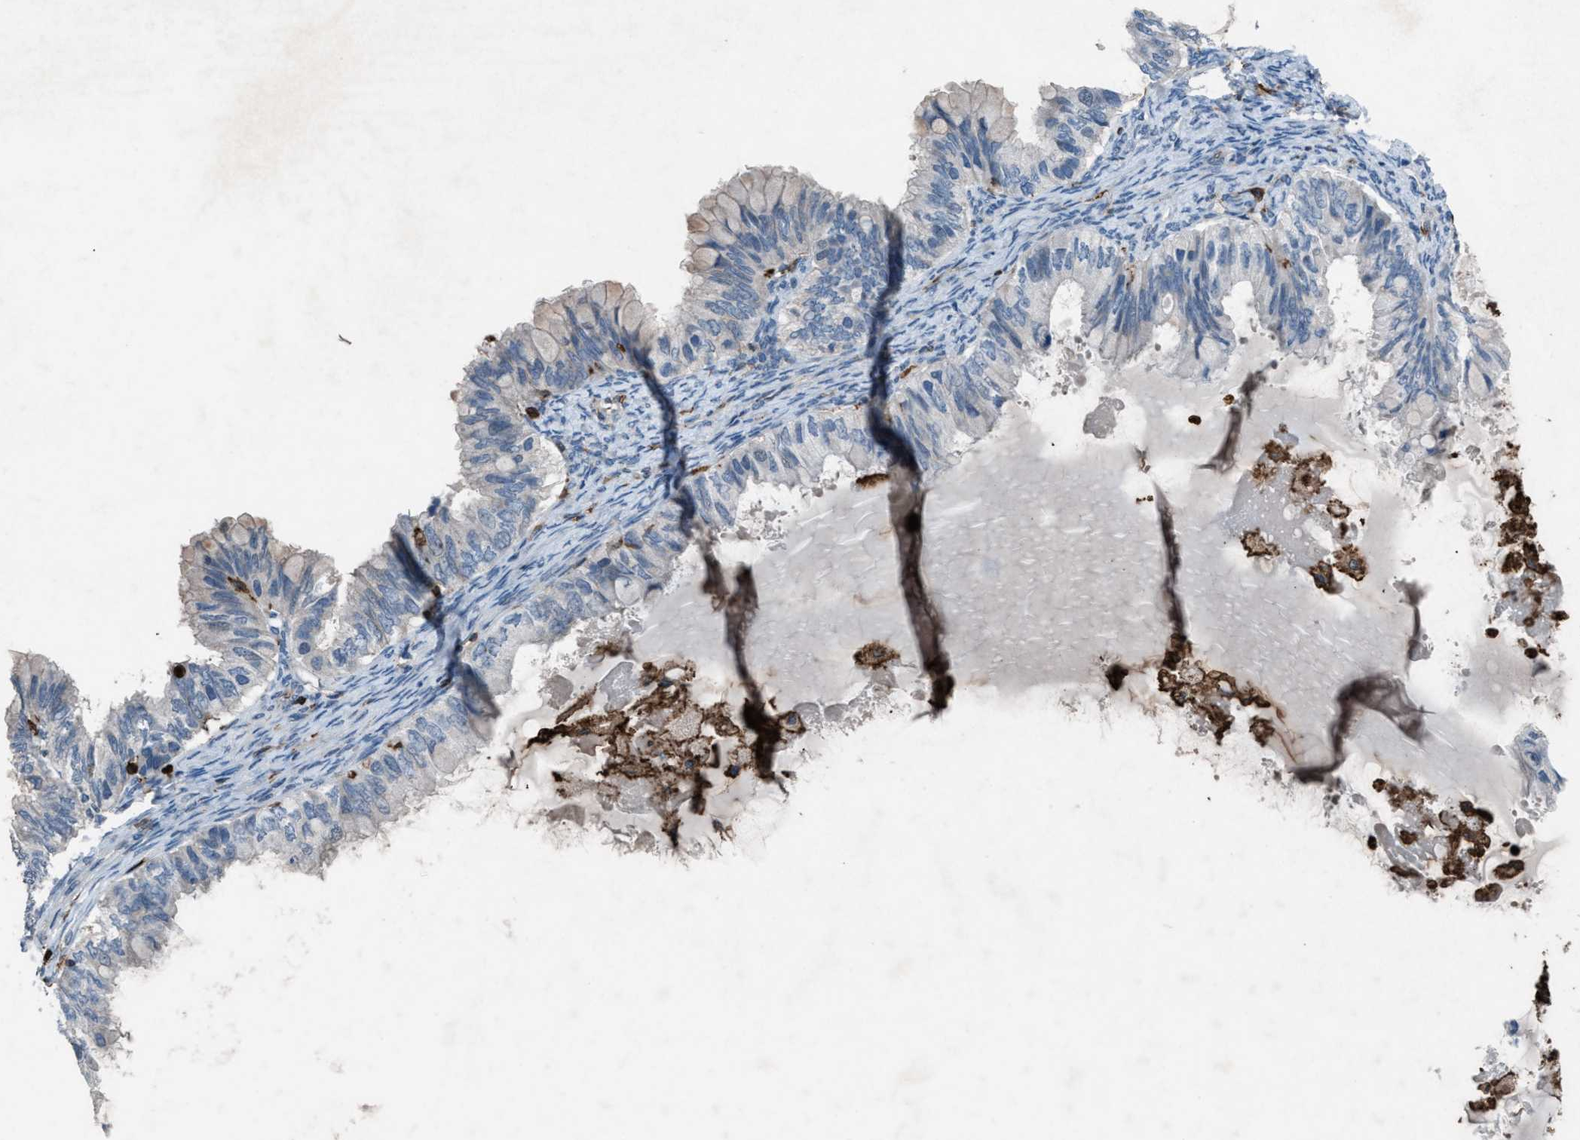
{"staining": {"intensity": "negative", "quantity": "none", "location": "none"}, "tissue": "ovarian cancer", "cell_type": "Tumor cells", "image_type": "cancer", "snomed": [{"axis": "morphology", "description": "Cystadenocarcinoma, mucinous, NOS"}, {"axis": "topography", "description": "Ovary"}], "caption": "Immunohistochemistry micrograph of neoplastic tissue: human ovarian cancer stained with DAB (3,3'-diaminobenzidine) displays no significant protein staining in tumor cells.", "gene": "FCER1G", "patient": {"sex": "female", "age": 80}}